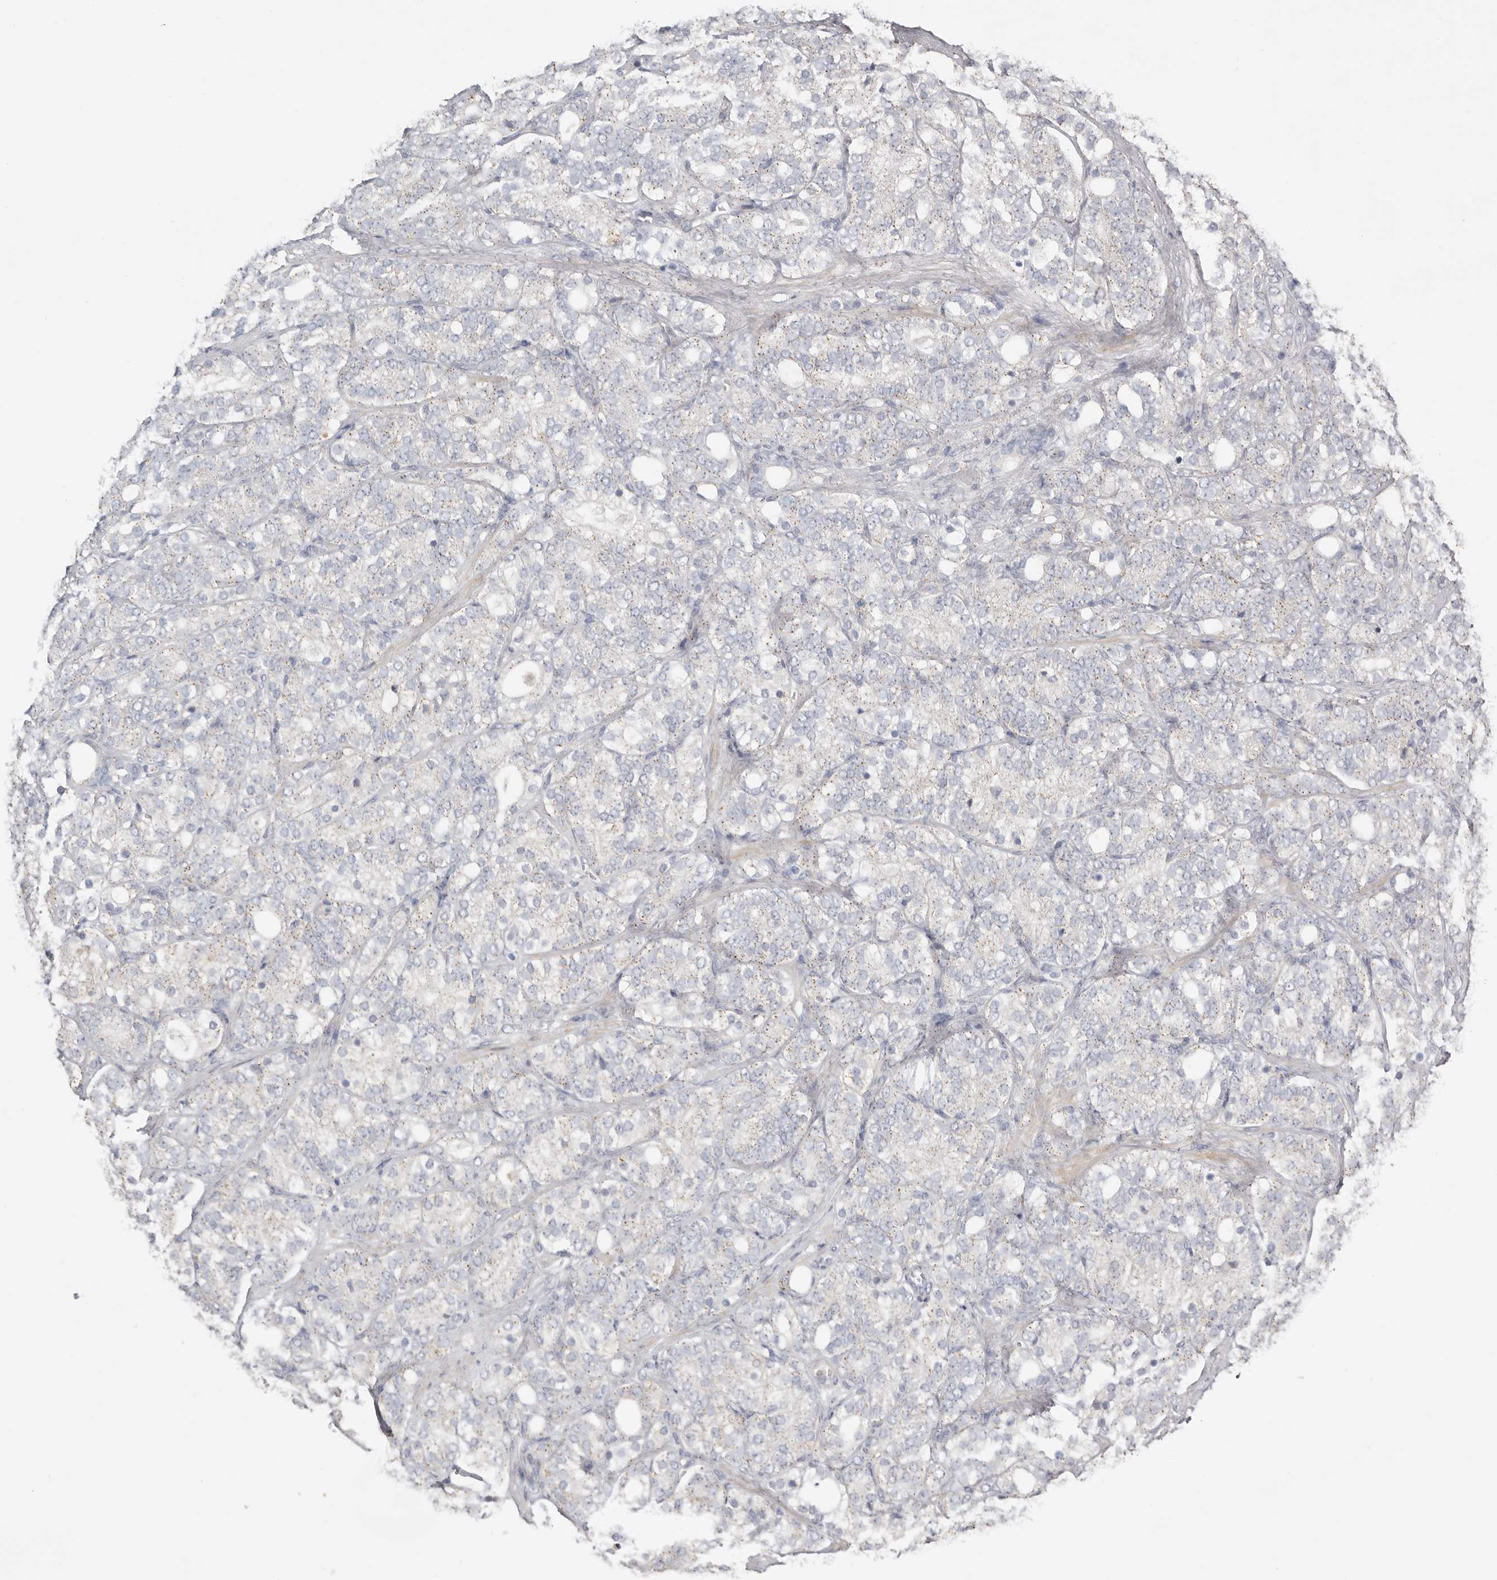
{"staining": {"intensity": "negative", "quantity": "none", "location": "none"}, "tissue": "prostate cancer", "cell_type": "Tumor cells", "image_type": "cancer", "snomed": [{"axis": "morphology", "description": "Adenocarcinoma, High grade"}, {"axis": "topography", "description": "Prostate"}], "caption": "This is an IHC photomicrograph of human prostate adenocarcinoma (high-grade). There is no positivity in tumor cells.", "gene": "MSRB2", "patient": {"sex": "male", "age": 57}}